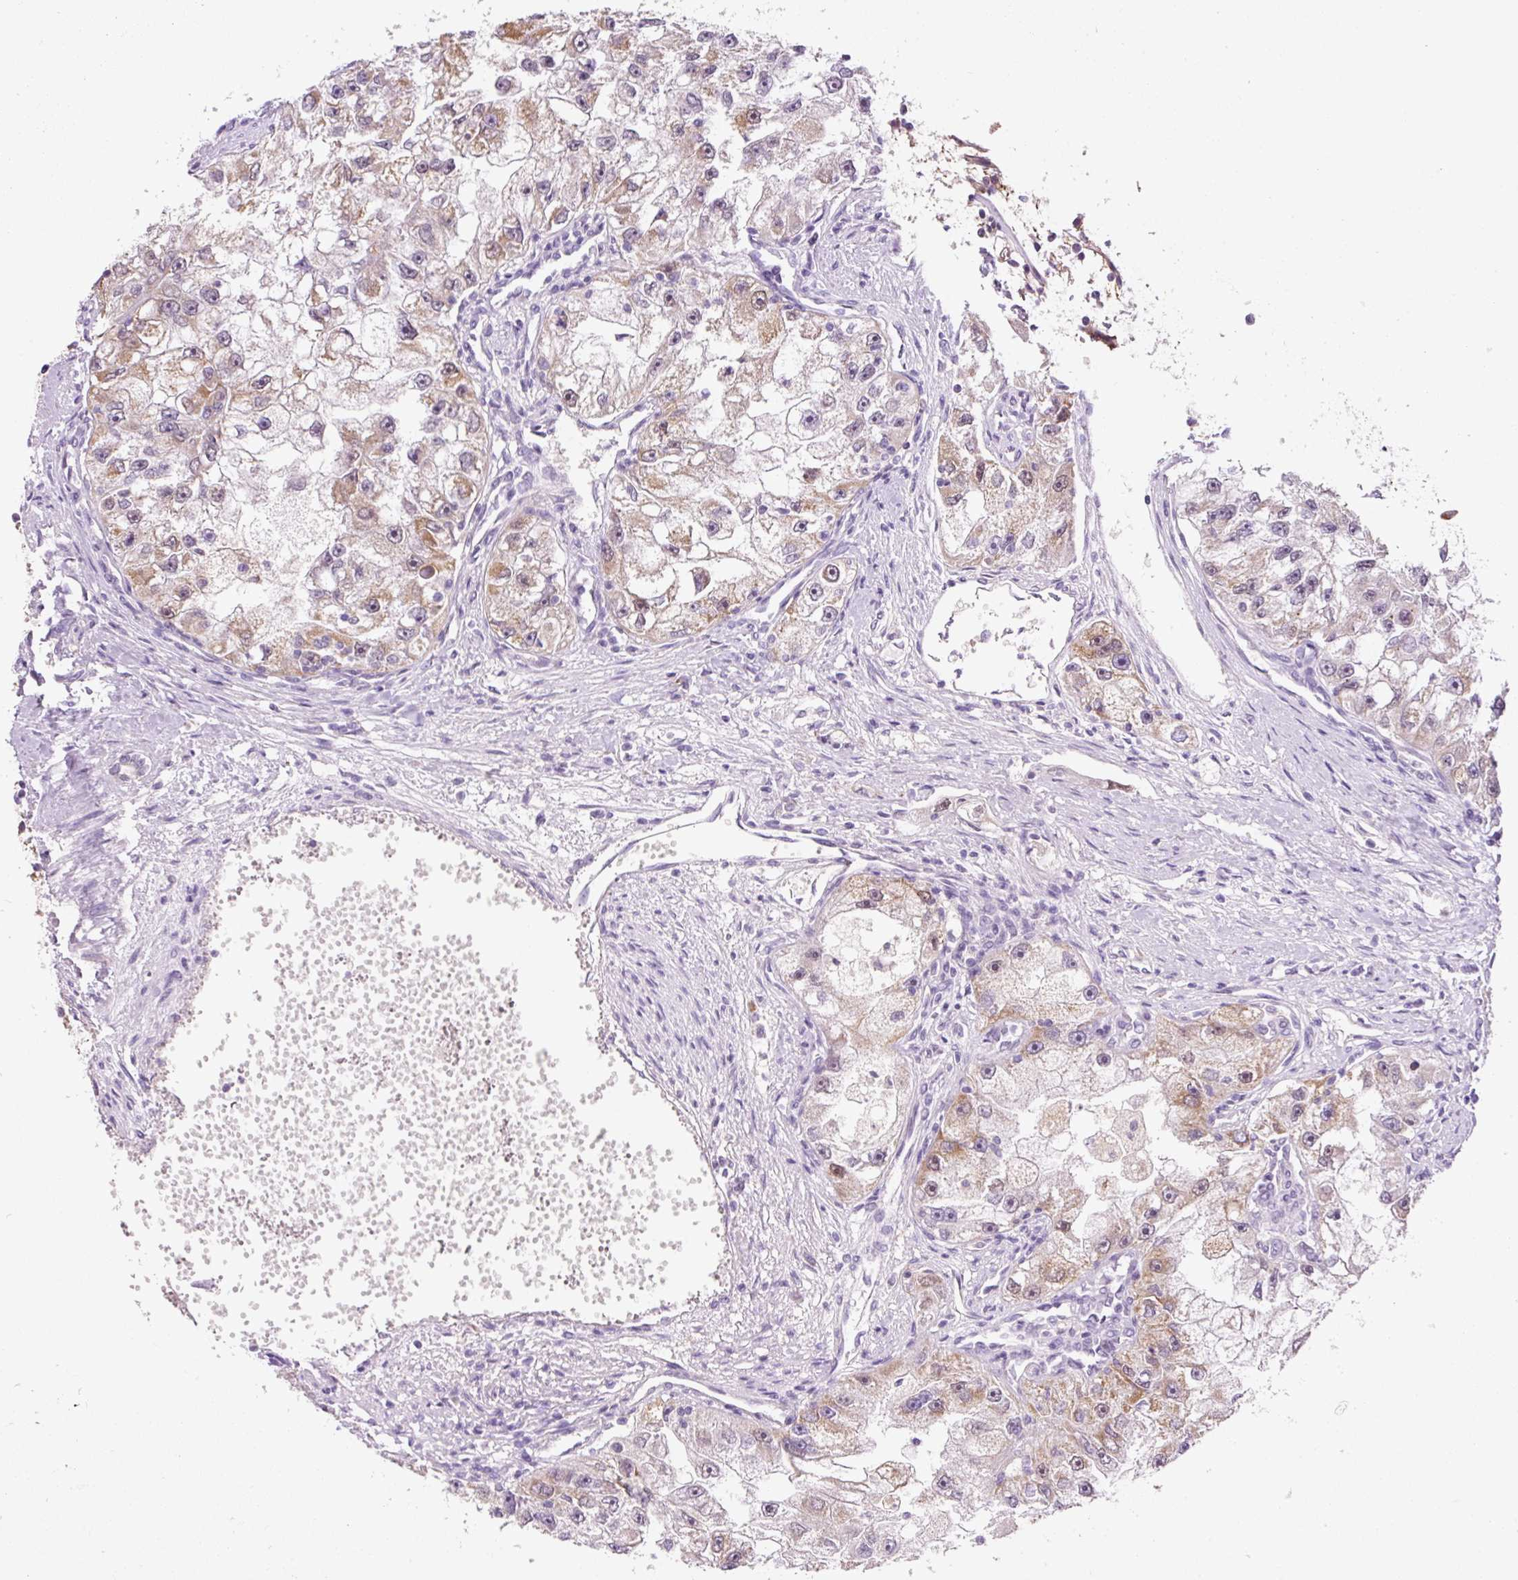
{"staining": {"intensity": "moderate", "quantity": "25%-75%", "location": "cytoplasmic/membranous,nuclear"}, "tissue": "renal cancer", "cell_type": "Tumor cells", "image_type": "cancer", "snomed": [{"axis": "morphology", "description": "Adenocarcinoma, NOS"}, {"axis": "topography", "description": "Kidney"}], "caption": "Immunohistochemical staining of adenocarcinoma (renal) shows moderate cytoplasmic/membranous and nuclear protein expression in about 25%-75% of tumor cells.", "gene": "PCK2", "patient": {"sex": "male", "age": 63}}